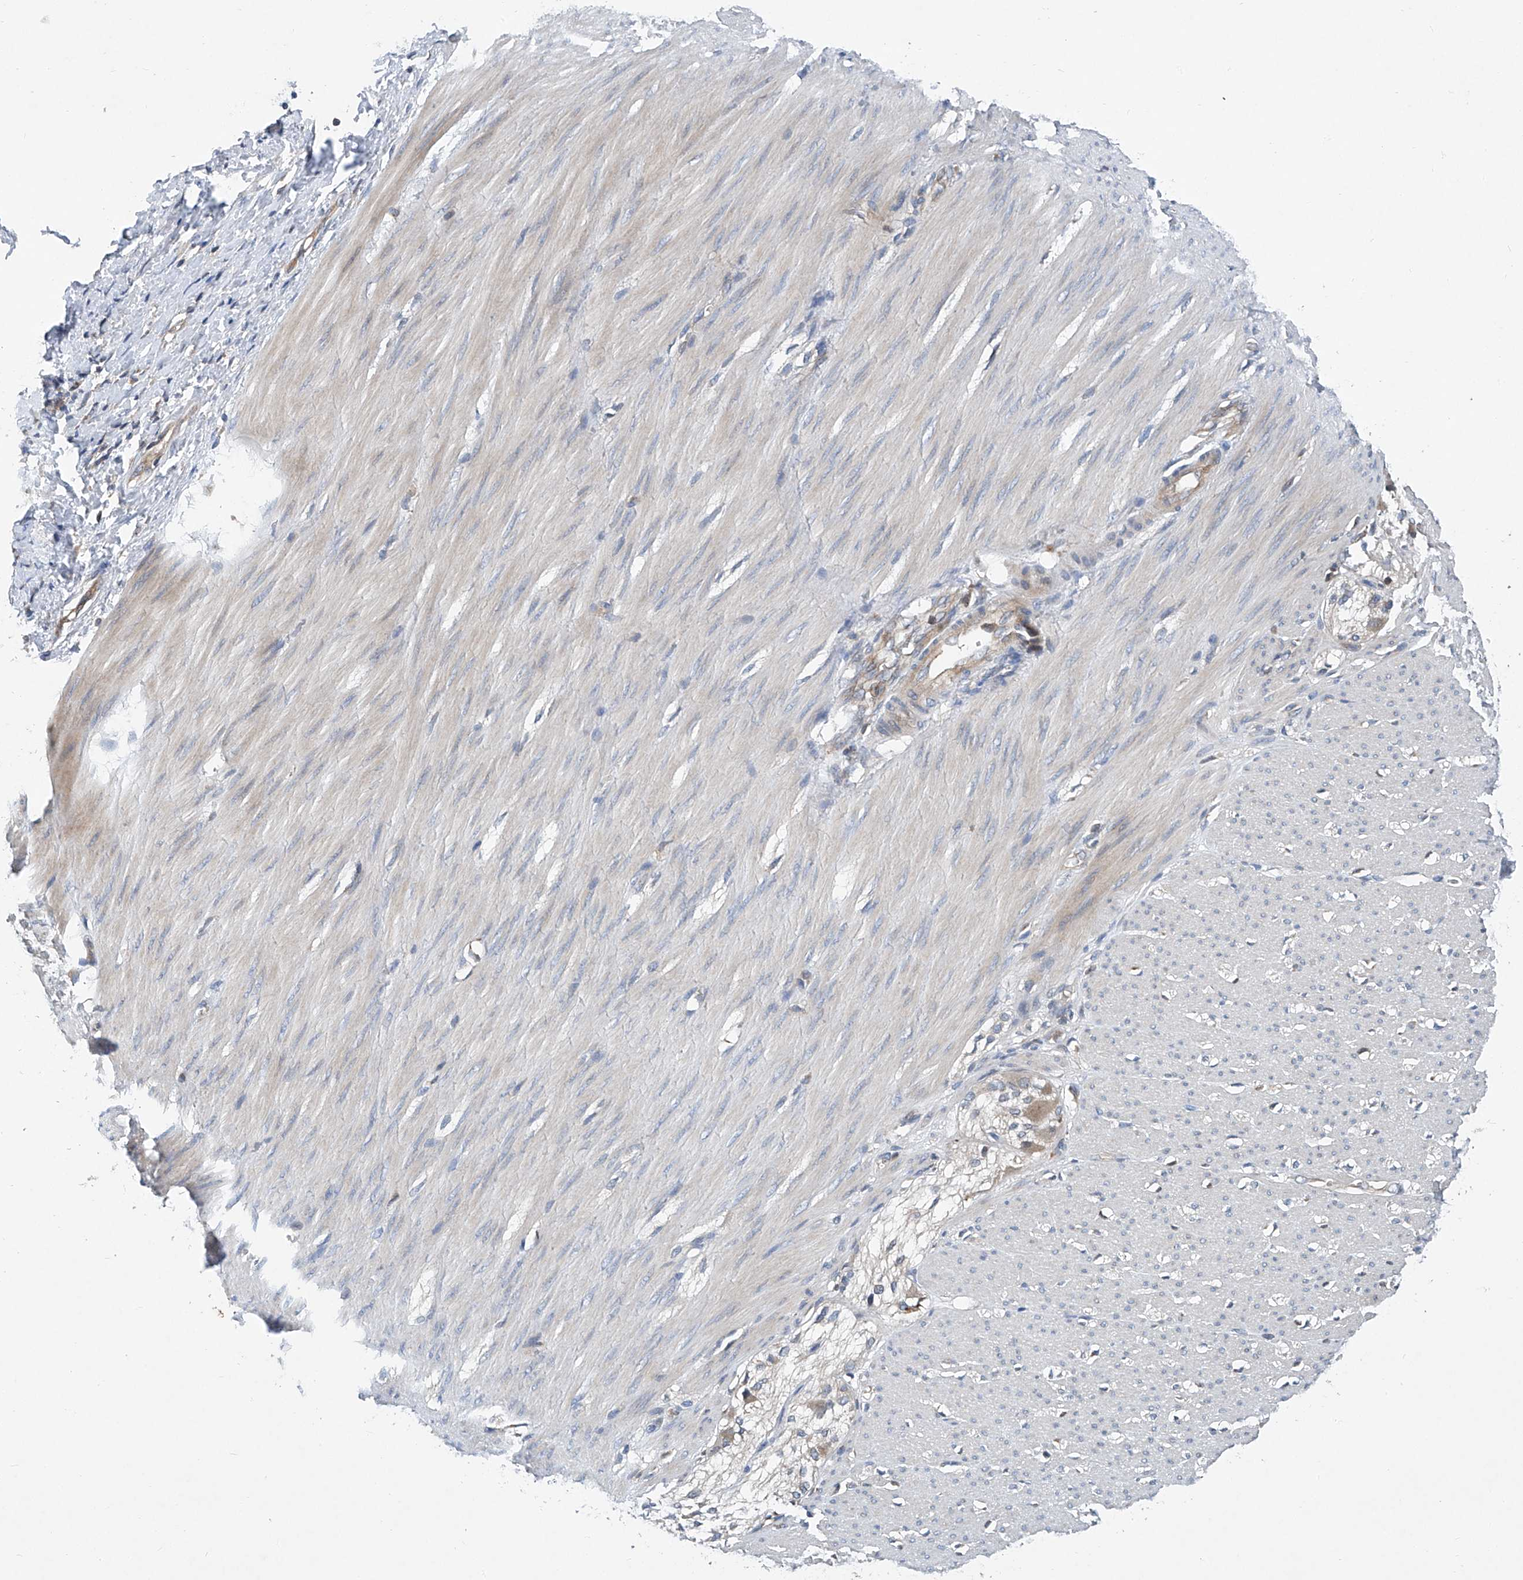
{"staining": {"intensity": "weak", "quantity": "<25%", "location": "cytoplasmic/membranous"}, "tissue": "smooth muscle", "cell_type": "Smooth muscle cells", "image_type": "normal", "snomed": [{"axis": "morphology", "description": "Normal tissue, NOS"}, {"axis": "morphology", "description": "Adenocarcinoma, NOS"}, {"axis": "topography", "description": "Colon"}, {"axis": "topography", "description": "Peripheral nerve tissue"}], "caption": "Immunohistochemistry (IHC) micrograph of normal human smooth muscle stained for a protein (brown), which demonstrates no positivity in smooth muscle cells. Nuclei are stained in blue.", "gene": "TRIM38", "patient": {"sex": "male", "age": 14}}